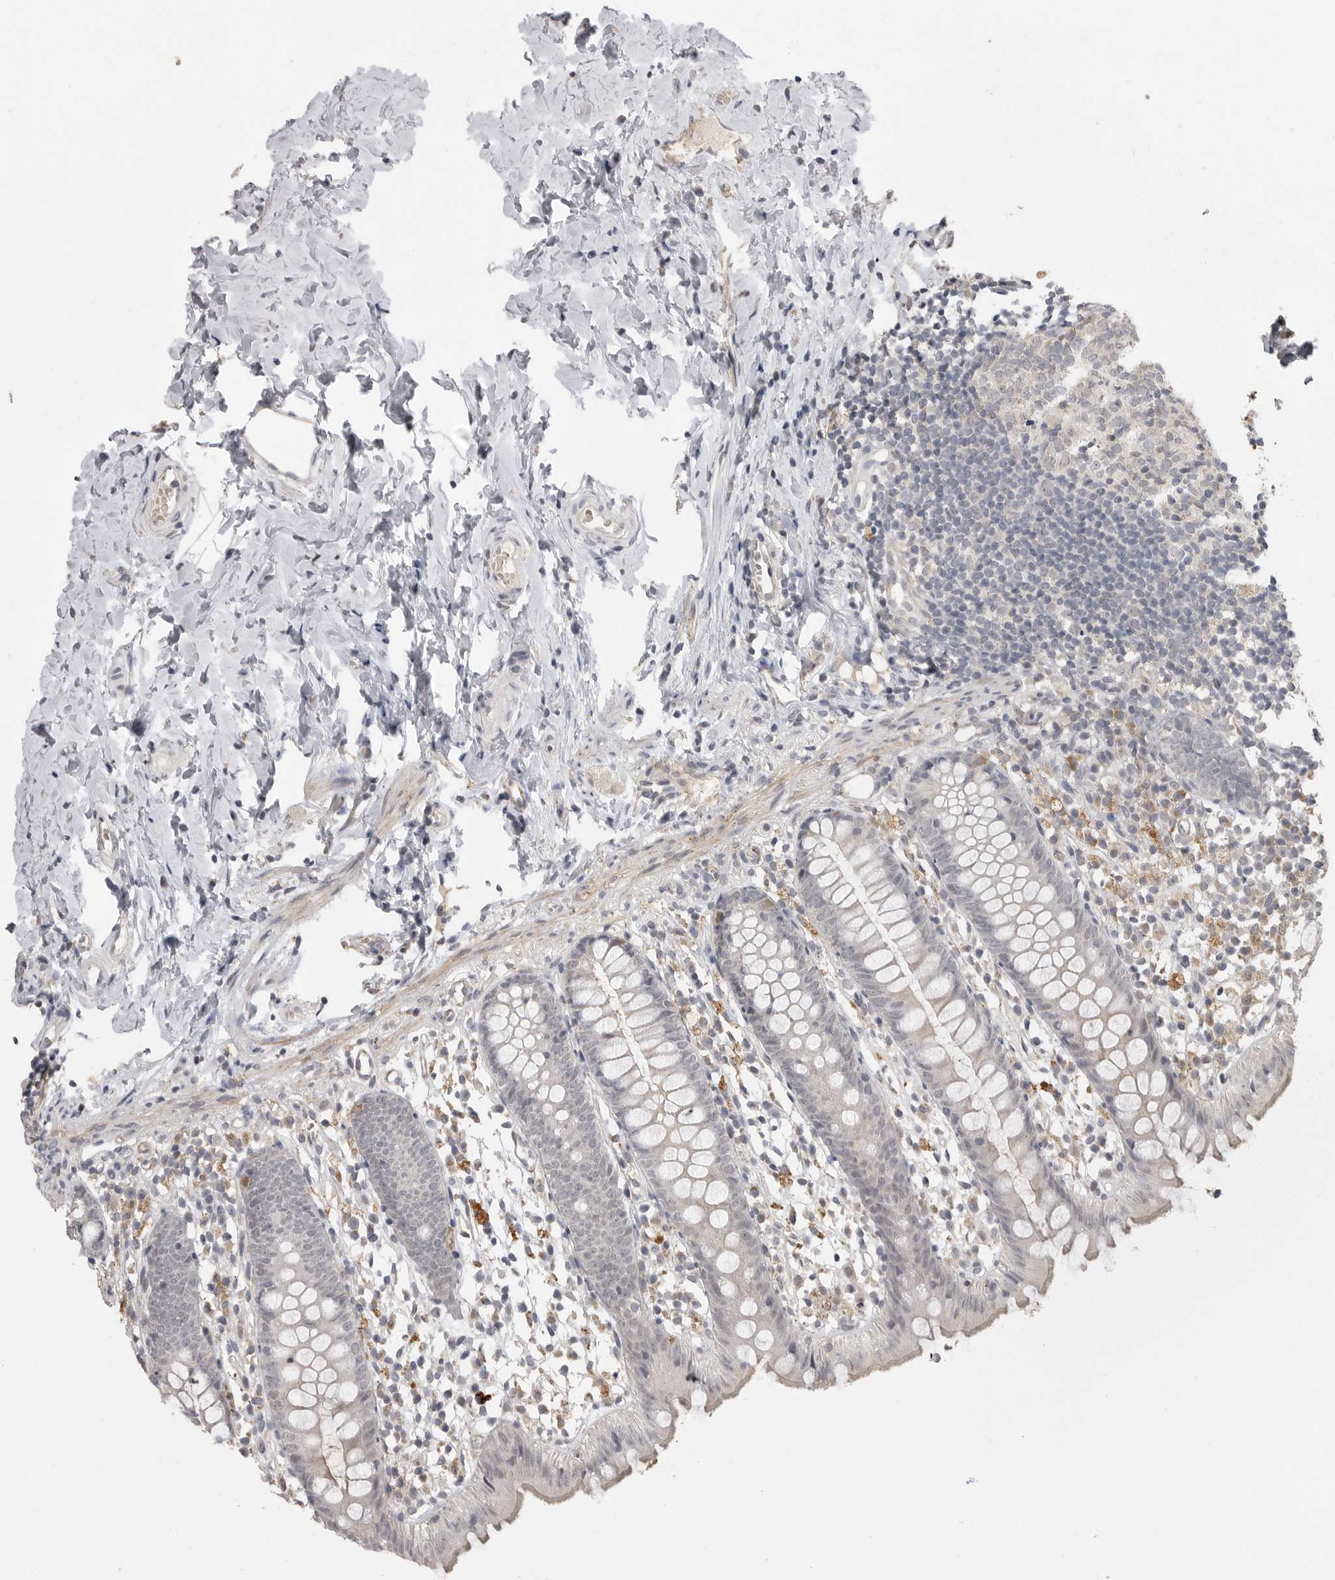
{"staining": {"intensity": "negative", "quantity": "none", "location": "none"}, "tissue": "appendix", "cell_type": "Glandular cells", "image_type": "normal", "snomed": [{"axis": "morphology", "description": "Normal tissue, NOS"}, {"axis": "topography", "description": "Appendix"}], "caption": "The micrograph demonstrates no staining of glandular cells in unremarkable appendix. (DAB immunohistochemistry (IHC), high magnification).", "gene": "PLEKHF1", "patient": {"sex": "female", "age": 20}}